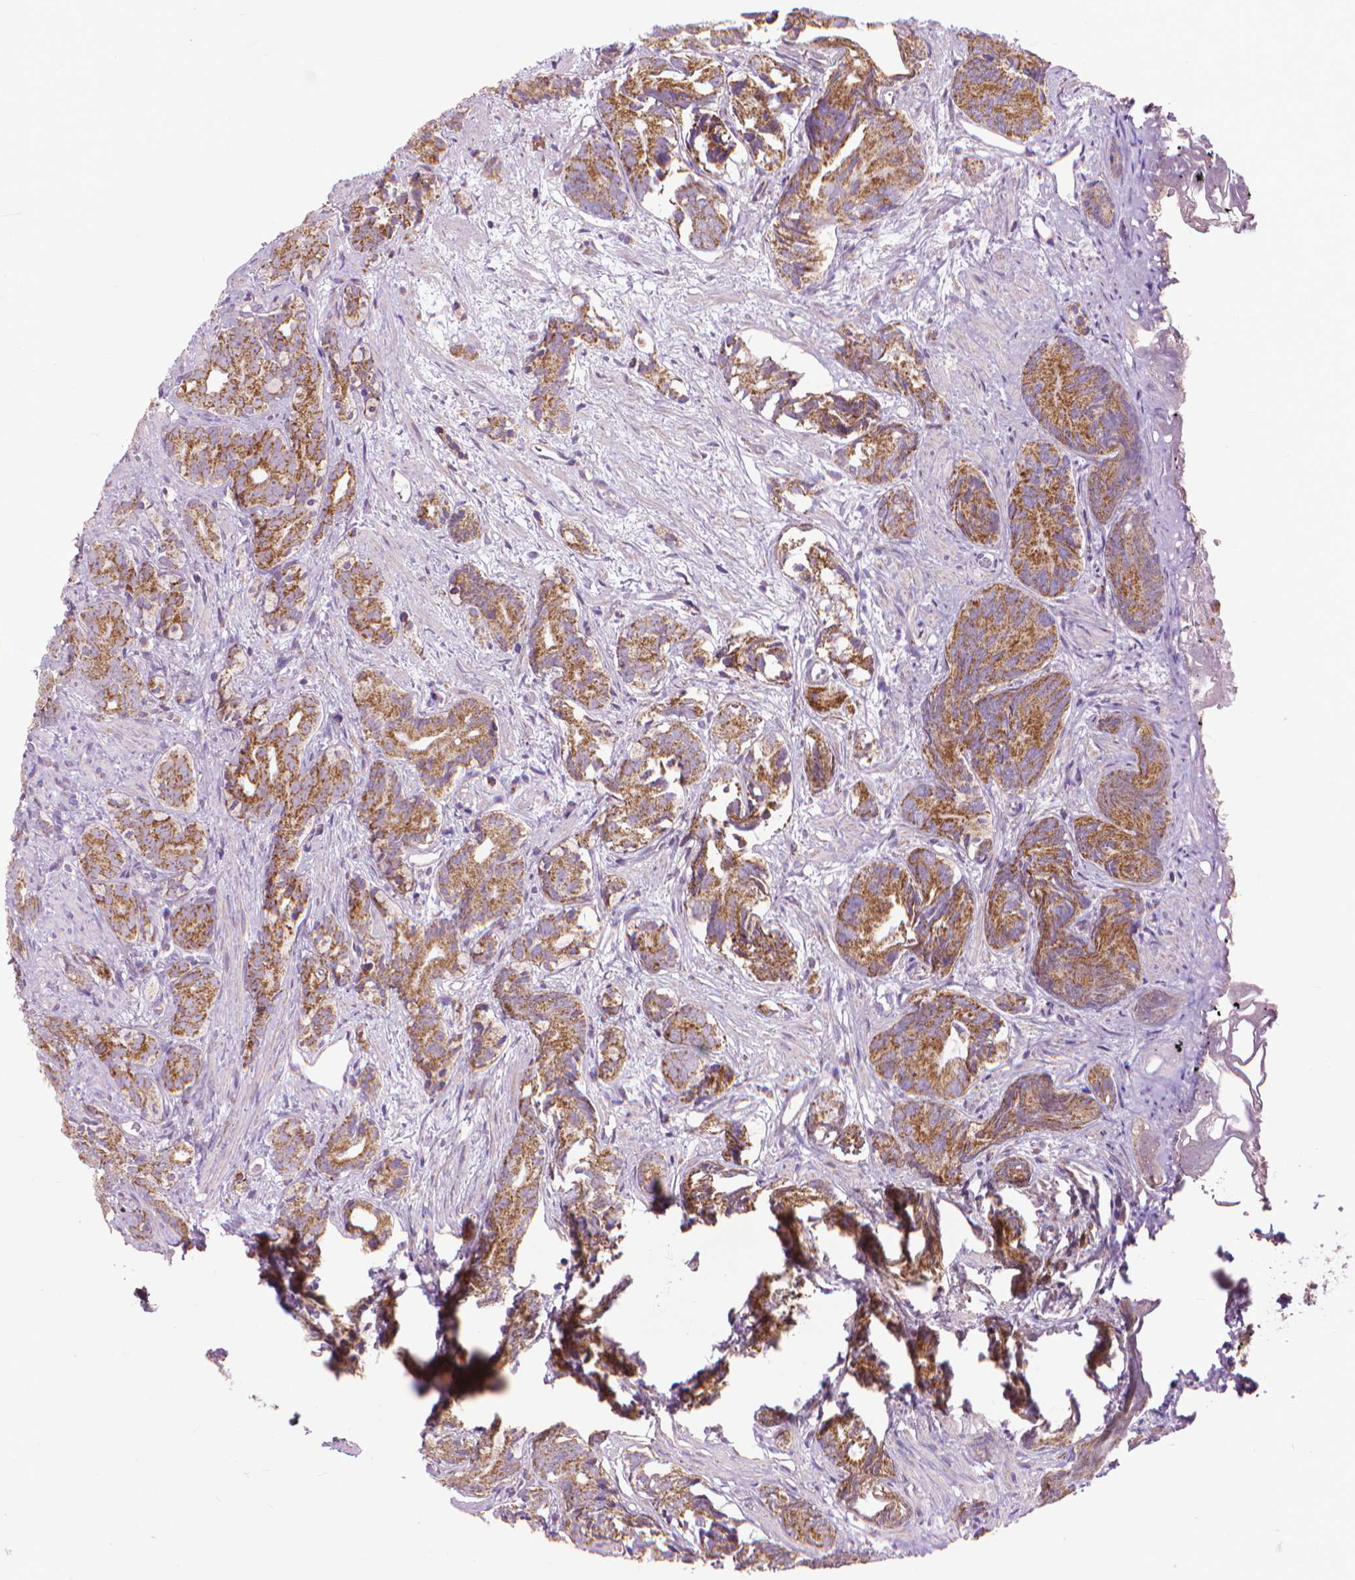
{"staining": {"intensity": "moderate", "quantity": ">75%", "location": "cytoplasmic/membranous"}, "tissue": "prostate cancer", "cell_type": "Tumor cells", "image_type": "cancer", "snomed": [{"axis": "morphology", "description": "Adenocarcinoma, High grade"}, {"axis": "topography", "description": "Prostate"}], "caption": "Immunohistochemical staining of human prostate cancer (high-grade adenocarcinoma) reveals medium levels of moderate cytoplasmic/membranous protein staining in approximately >75% of tumor cells. (DAB IHC, brown staining for protein, blue staining for nuclei).", "gene": "VDAC1", "patient": {"sex": "male", "age": 84}}